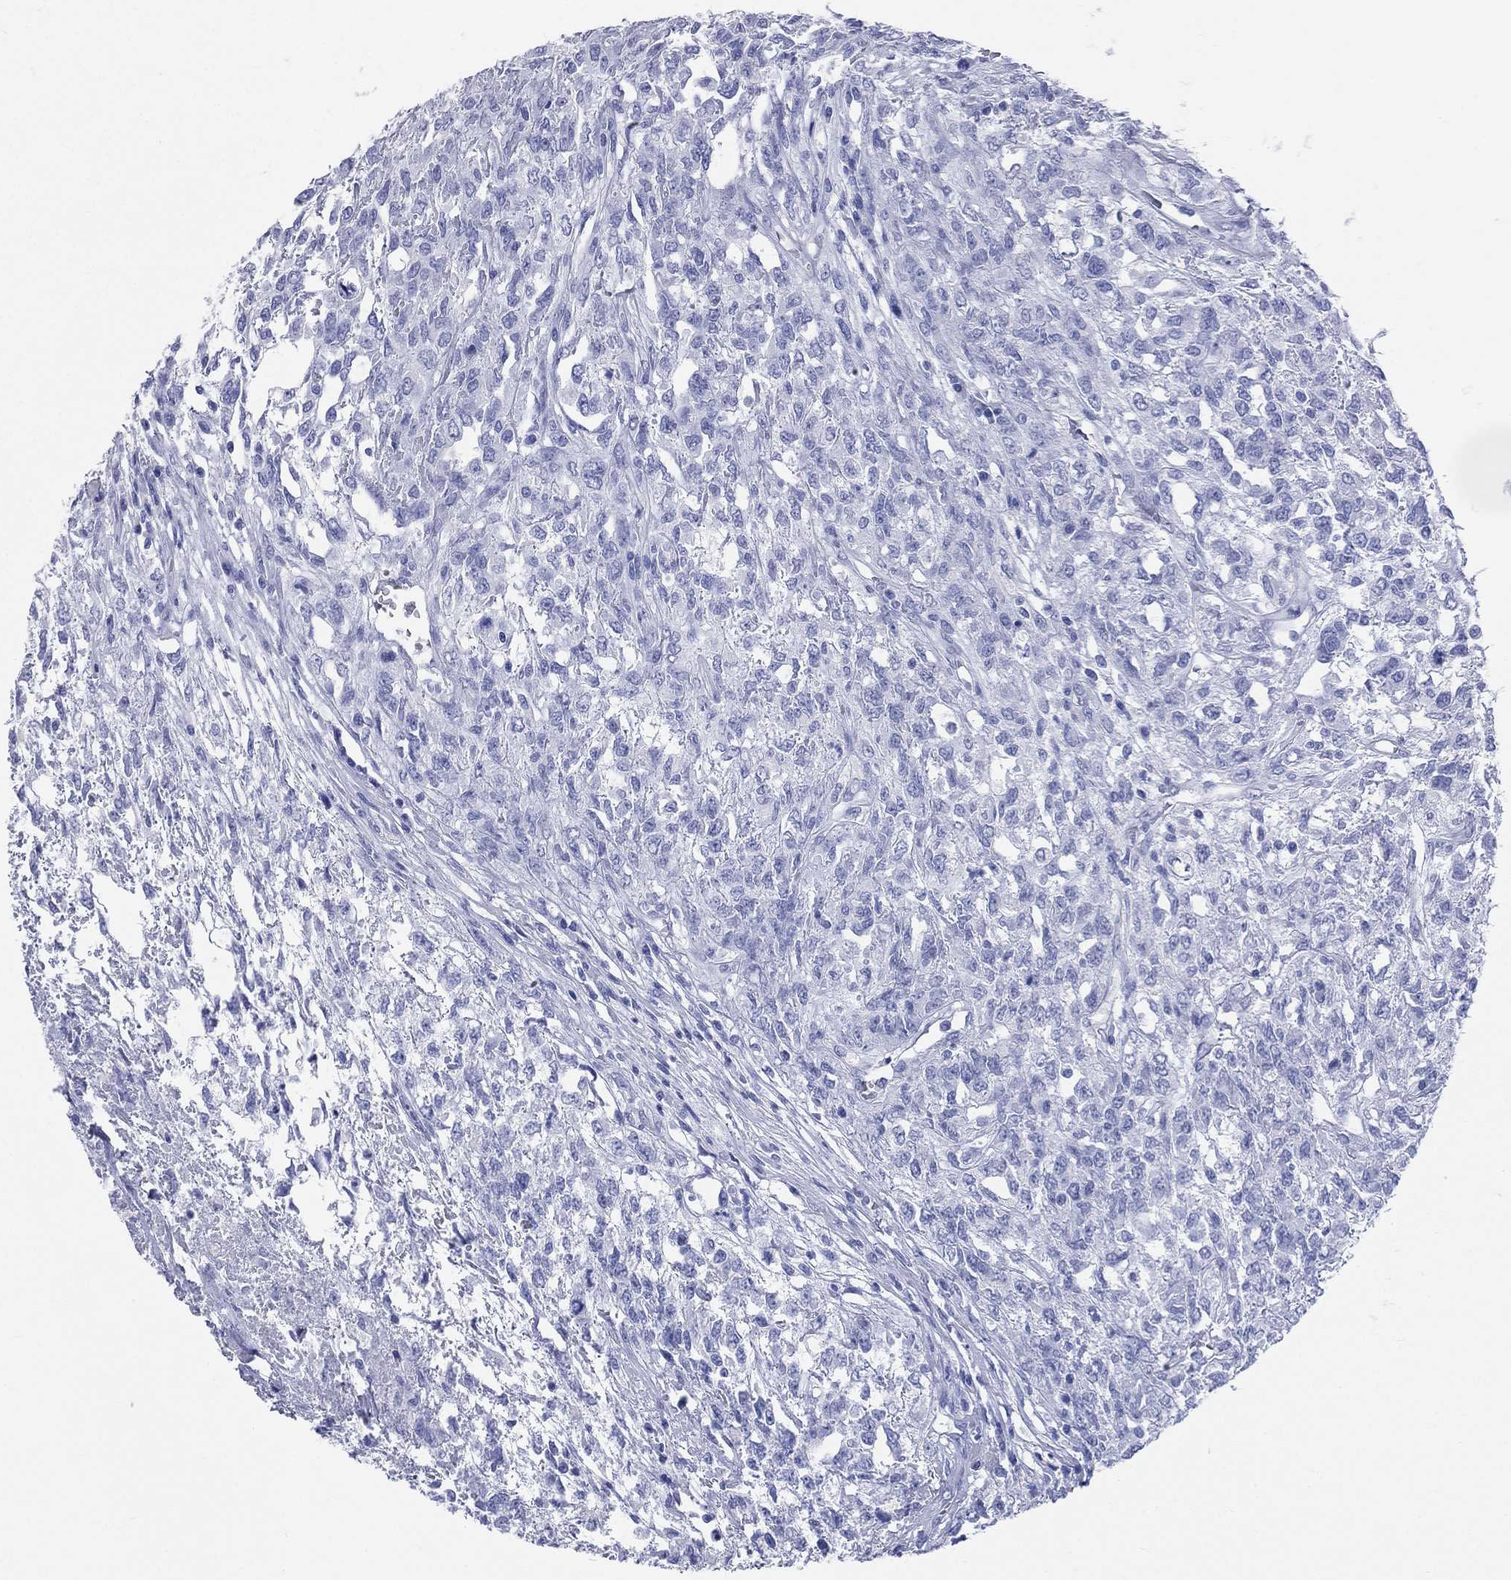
{"staining": {"intensity": "negative", "quantity": "none", "location": "none"}, "tissue": "testis cancer", "cell_type": "Tumor cells", "image_type": "cancer", "snomed": [{"axis": "morphology", "description": "Seminoma, NOS"}, {"axis": "topography", "description": "Testis"}], "caption": "A high-resolution photomicrograph shows IHC staining of testis cancer, which displays no significant positivity in tumor cells.", "gene": "SYP", "patient": {"sex": "male", "age": 52}}